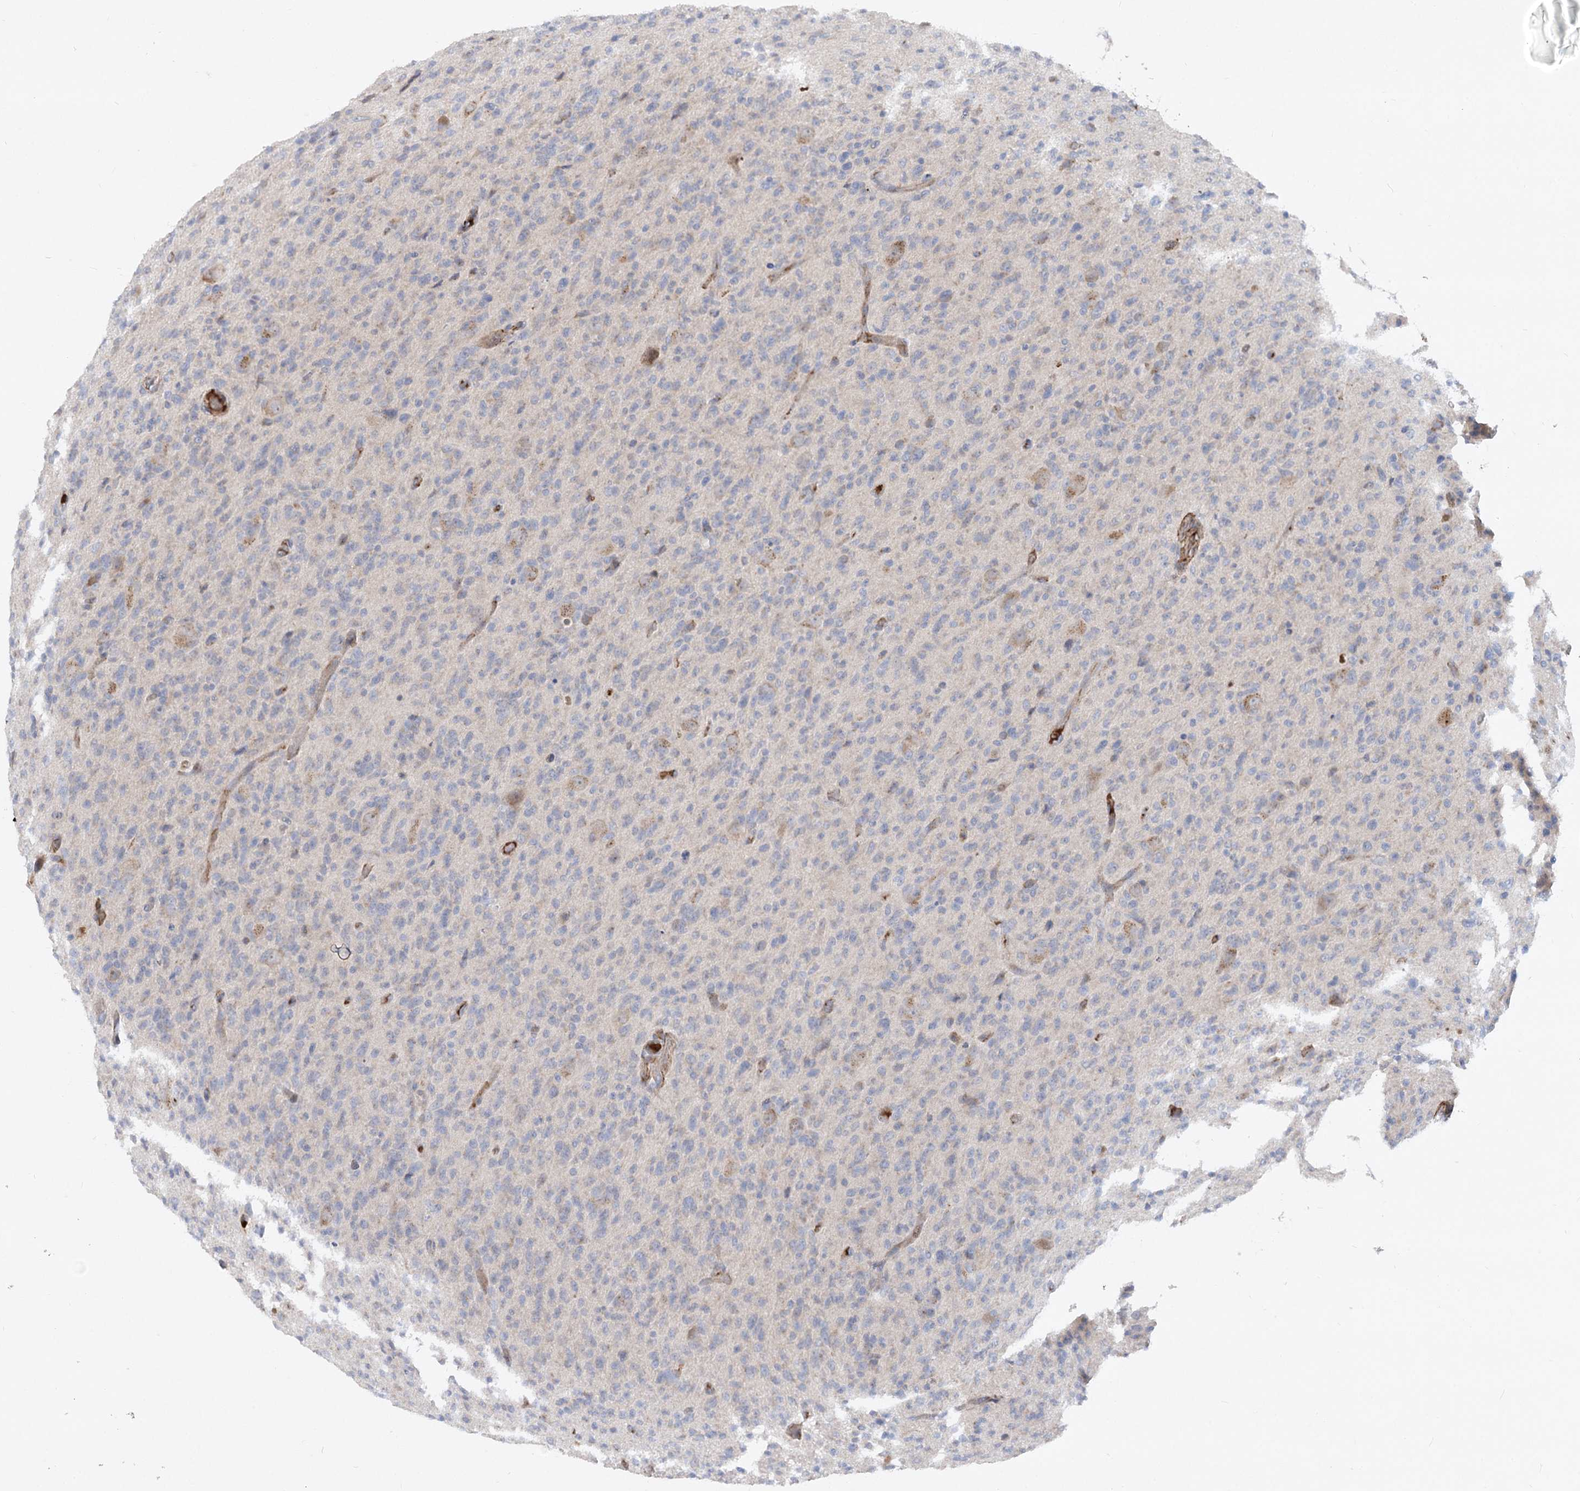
{"staining": {"intensity": "weak", "quantity": "<25%", "location": "cytoplasmic/membranous"}, "tissue": "glioma", "cell_type": "Tumor cells", "image_type": "cancer", "snomed": [{"axis": "morphology", "description": "Glioma, malignant, High grade"}, {"axis": "topography", "description": "Brain"}], "caption": "Protein analysis of glioma reveals no significant expression in tumor cells.", "gene": "FGF19", "patient": {"sex": "female", "age": 57}}